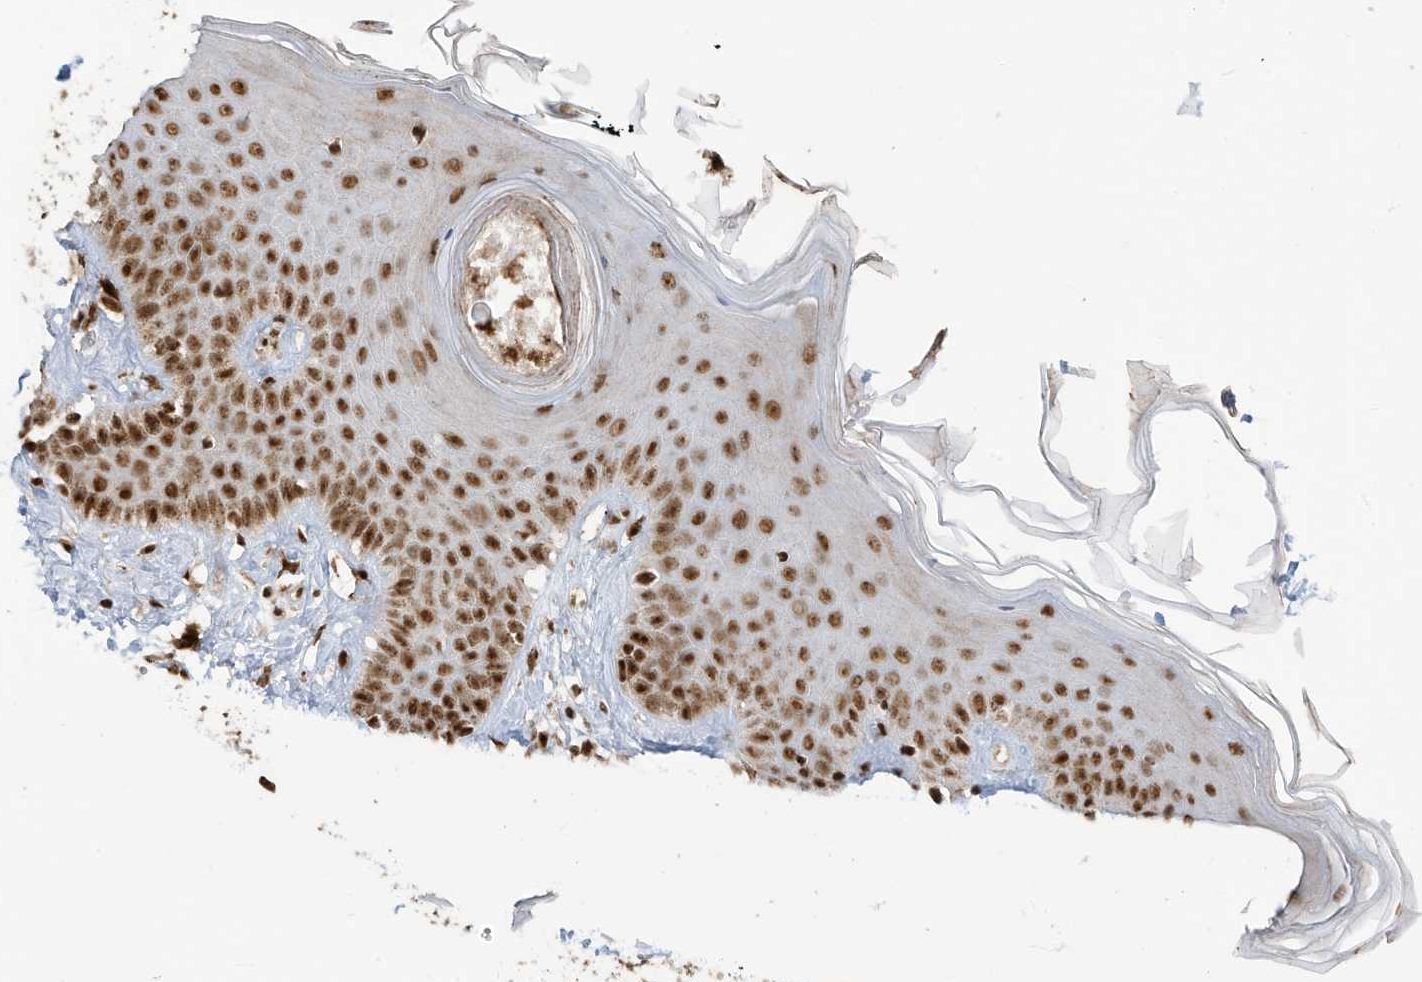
{"staining": {"intensity": "strong", "quantity": "25%-75%", "location": "nuclear"}, "tissue": "skin", "cell_type": "Fibroblasts", "image_type": "normal", "snomed": [{"axis": "morphology", "description": "Normal tissue, NOS"}, {"axis": "topography", "description": "Skin"}], "caption": "Immunohistochemistry (DAB (3,3'-diaminobenzidine)) staining of benign human skin reveals strong nuclear protein expression in approximately 25%-75% of fibroblasts.", "gene": "LBH", "patient": {"sex": "male", "age": 52}}